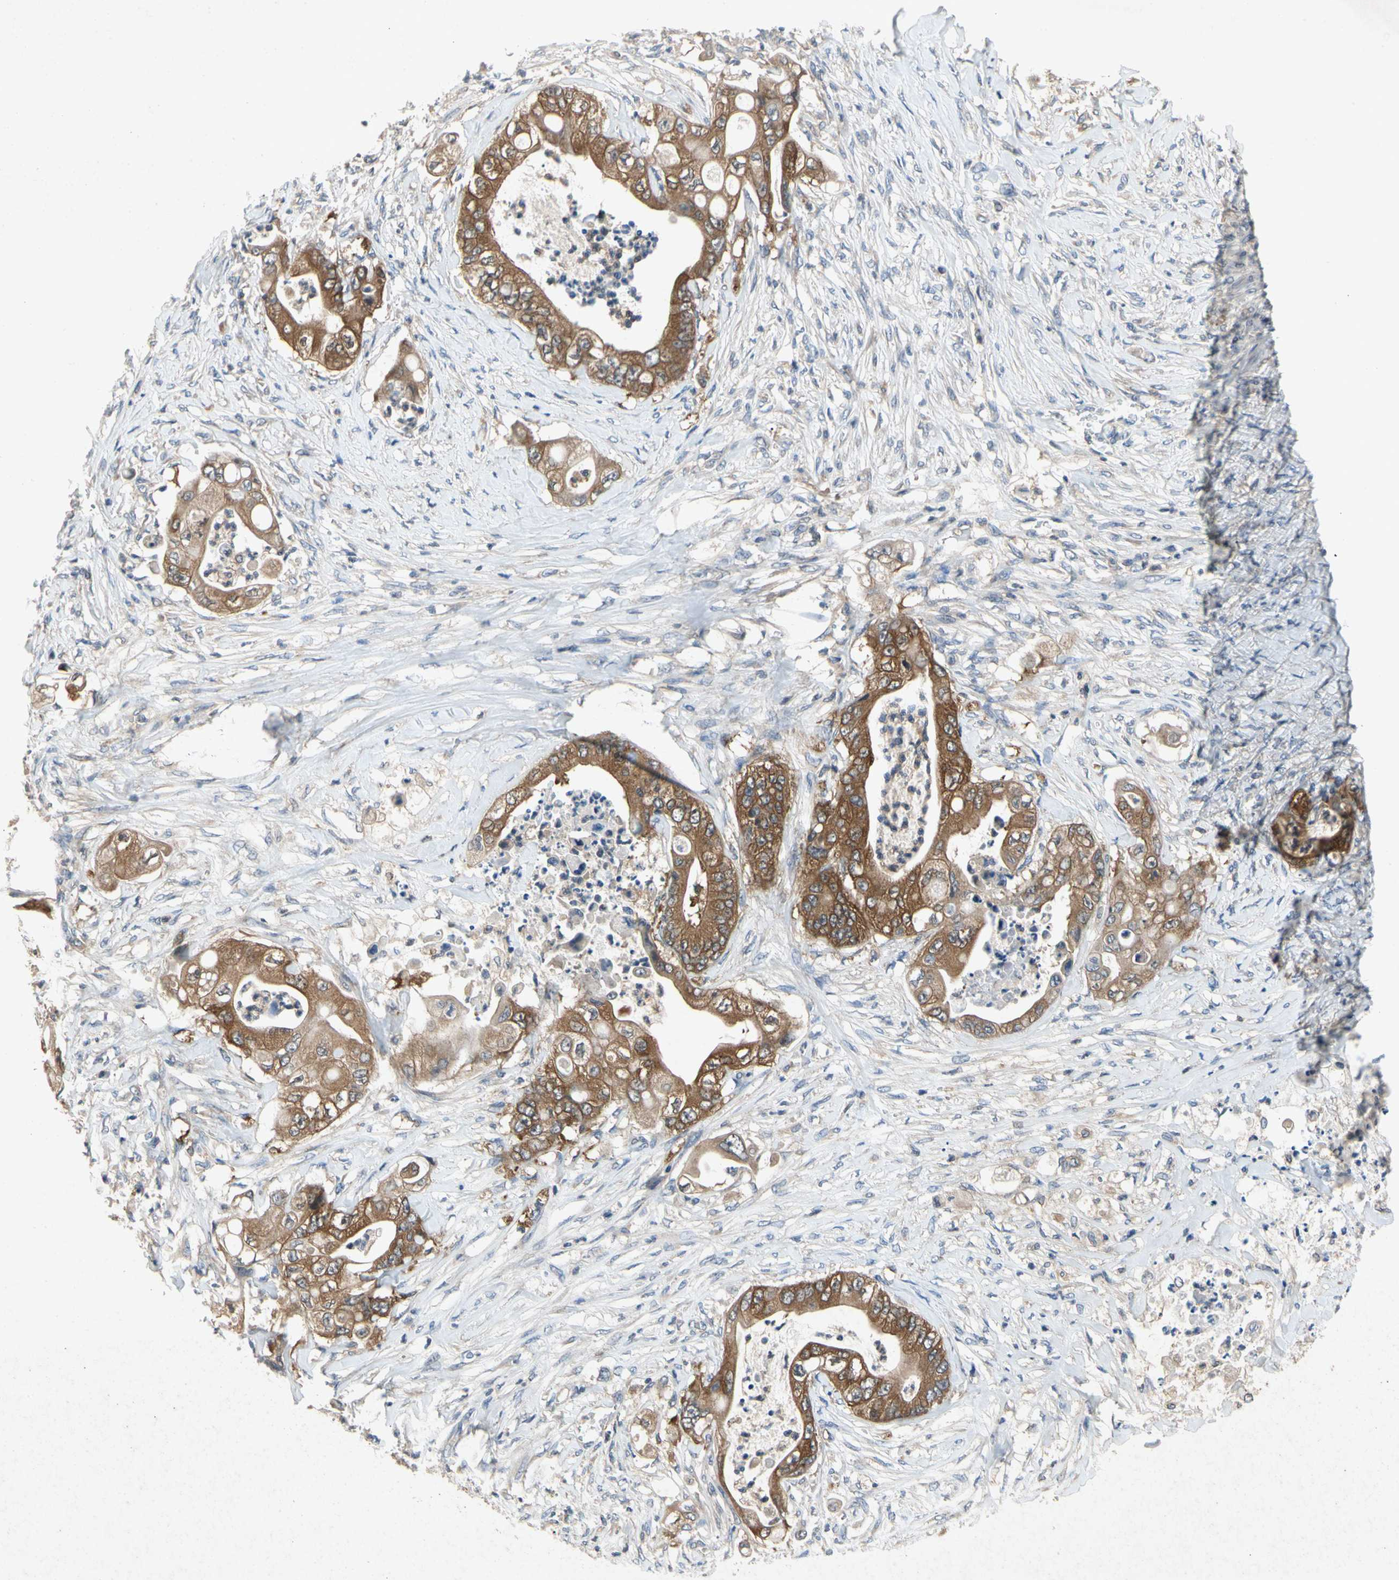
{"staining": {"intensity": "strong", "quantity": ">75%", "location": "cytoplasmic/membranous"}, "tissue": "stomach cancer", "cell_type": "Tumor cells", "image_type": "cancer", "snomed": [{"axis": "morphology", "description": "Adenocarcinoma, NOS"}, {"axis": "topography", "description": "Stomach"}], "caption": "Immunohistochemical staining of human stomach cancer (adenocarcinoma) displays high levels of strong cytoplasmic/membranous expression in approximately >75% of tumor cells. Nuclei are stained in blue.", "gene": "RPS6KA1", "patient": {"sex": "female", "age": 73}}